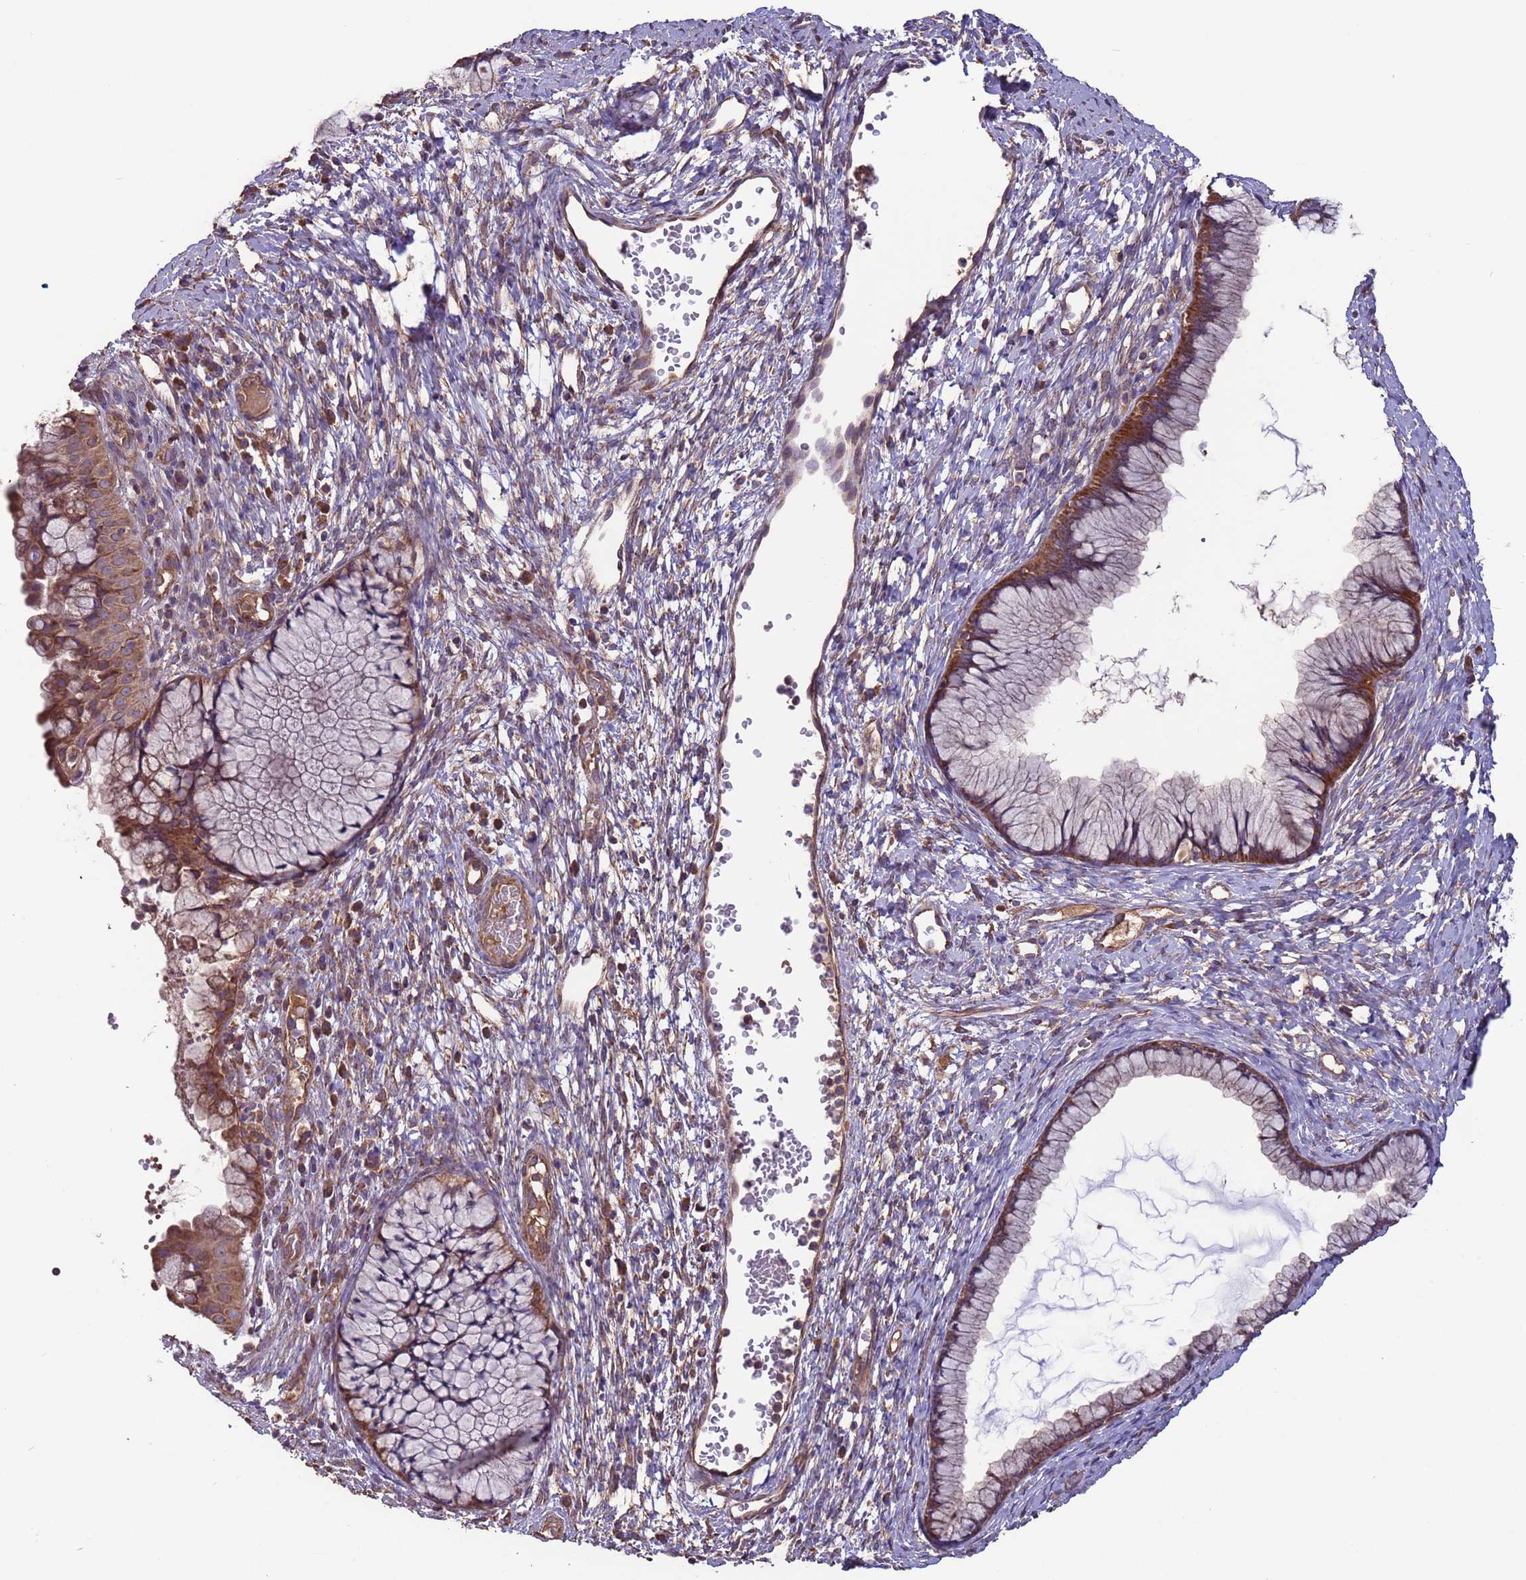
{"staining": {"intensity": "moderate", "quantity": ">75%", "location": "cytoplasmic/membranous"}, "tissue": "cervix", "cell_type": "Glandular cells", "image_type": "normal", "snomed": [{"axis": "morphology", "description": "Normal tissue, NOS"}, {"axis": "topography", "description": "Cervix"}], "caption": "Immunohistochemical staining of normal cervix shows medium levels of moderate cytoplasmic/membranous positivity in about >75% of glandular cells.", "gene": "EEF1AKMT1", "patient": {"sex": "female", "age": 42}}